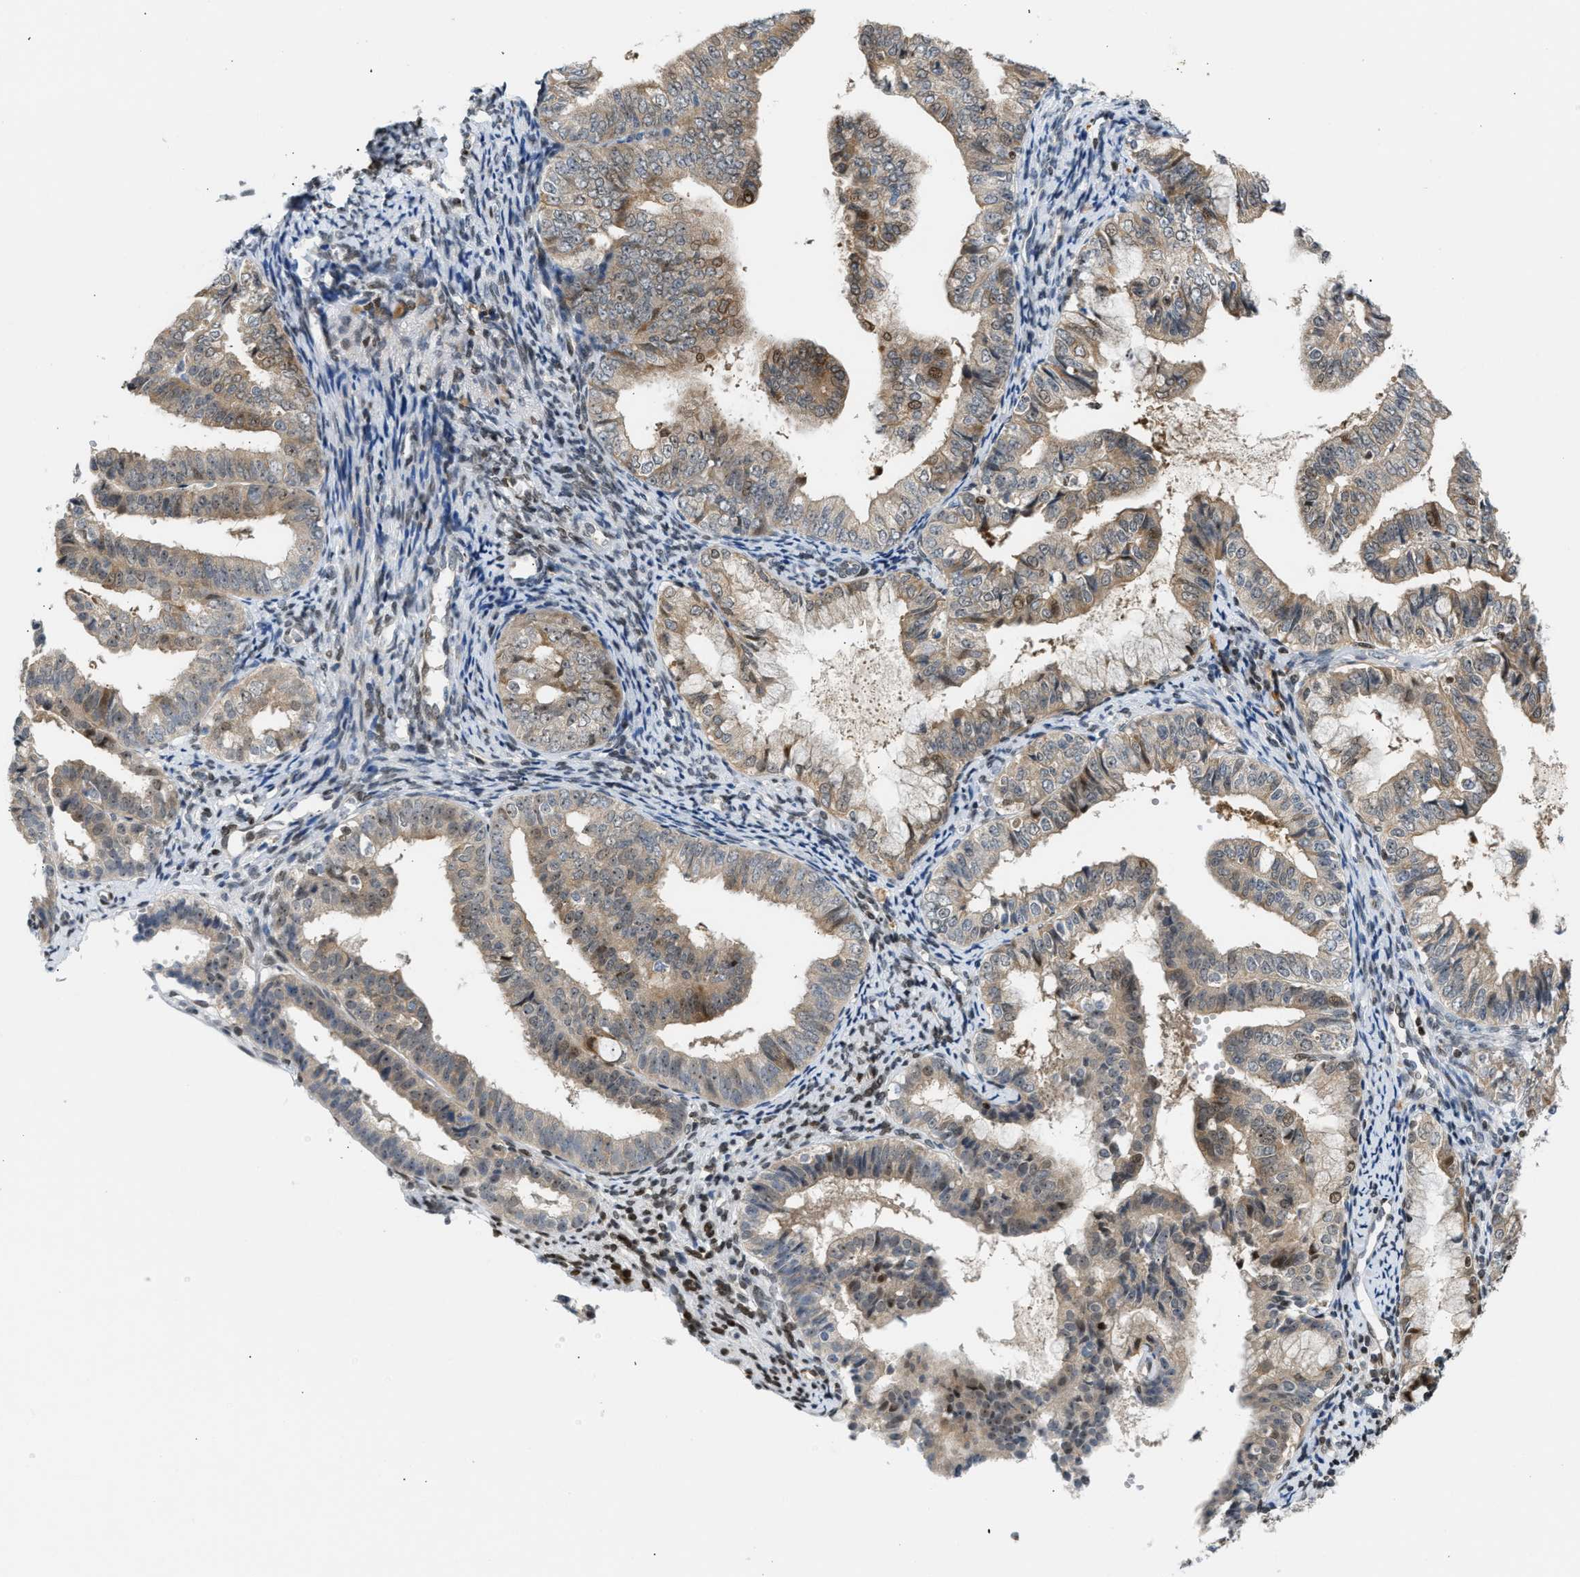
{"staining": {"intensity": "moderate", "quantity": "25%-75%", "location": "cytoplasmic/membranous"}, "tissue": "endometrial cancer", "cell_type": "Tumor cells", "image_type": "cancer", "snomed": [{"axis": "morphology", "description": "Adenocarcinoma, NOS"}, {"axis": "topography", "description": "Endometrium"}], "caption": "This image displays endometrial cancer stained with IHC to label a protein in brown. The cytoplasmic/membranous of tumor cells show moderate positivity for the protein. Nuclei are counter-stained blue.", "gene": "NPS", "patient": {"sex": "female", "age": 63}}